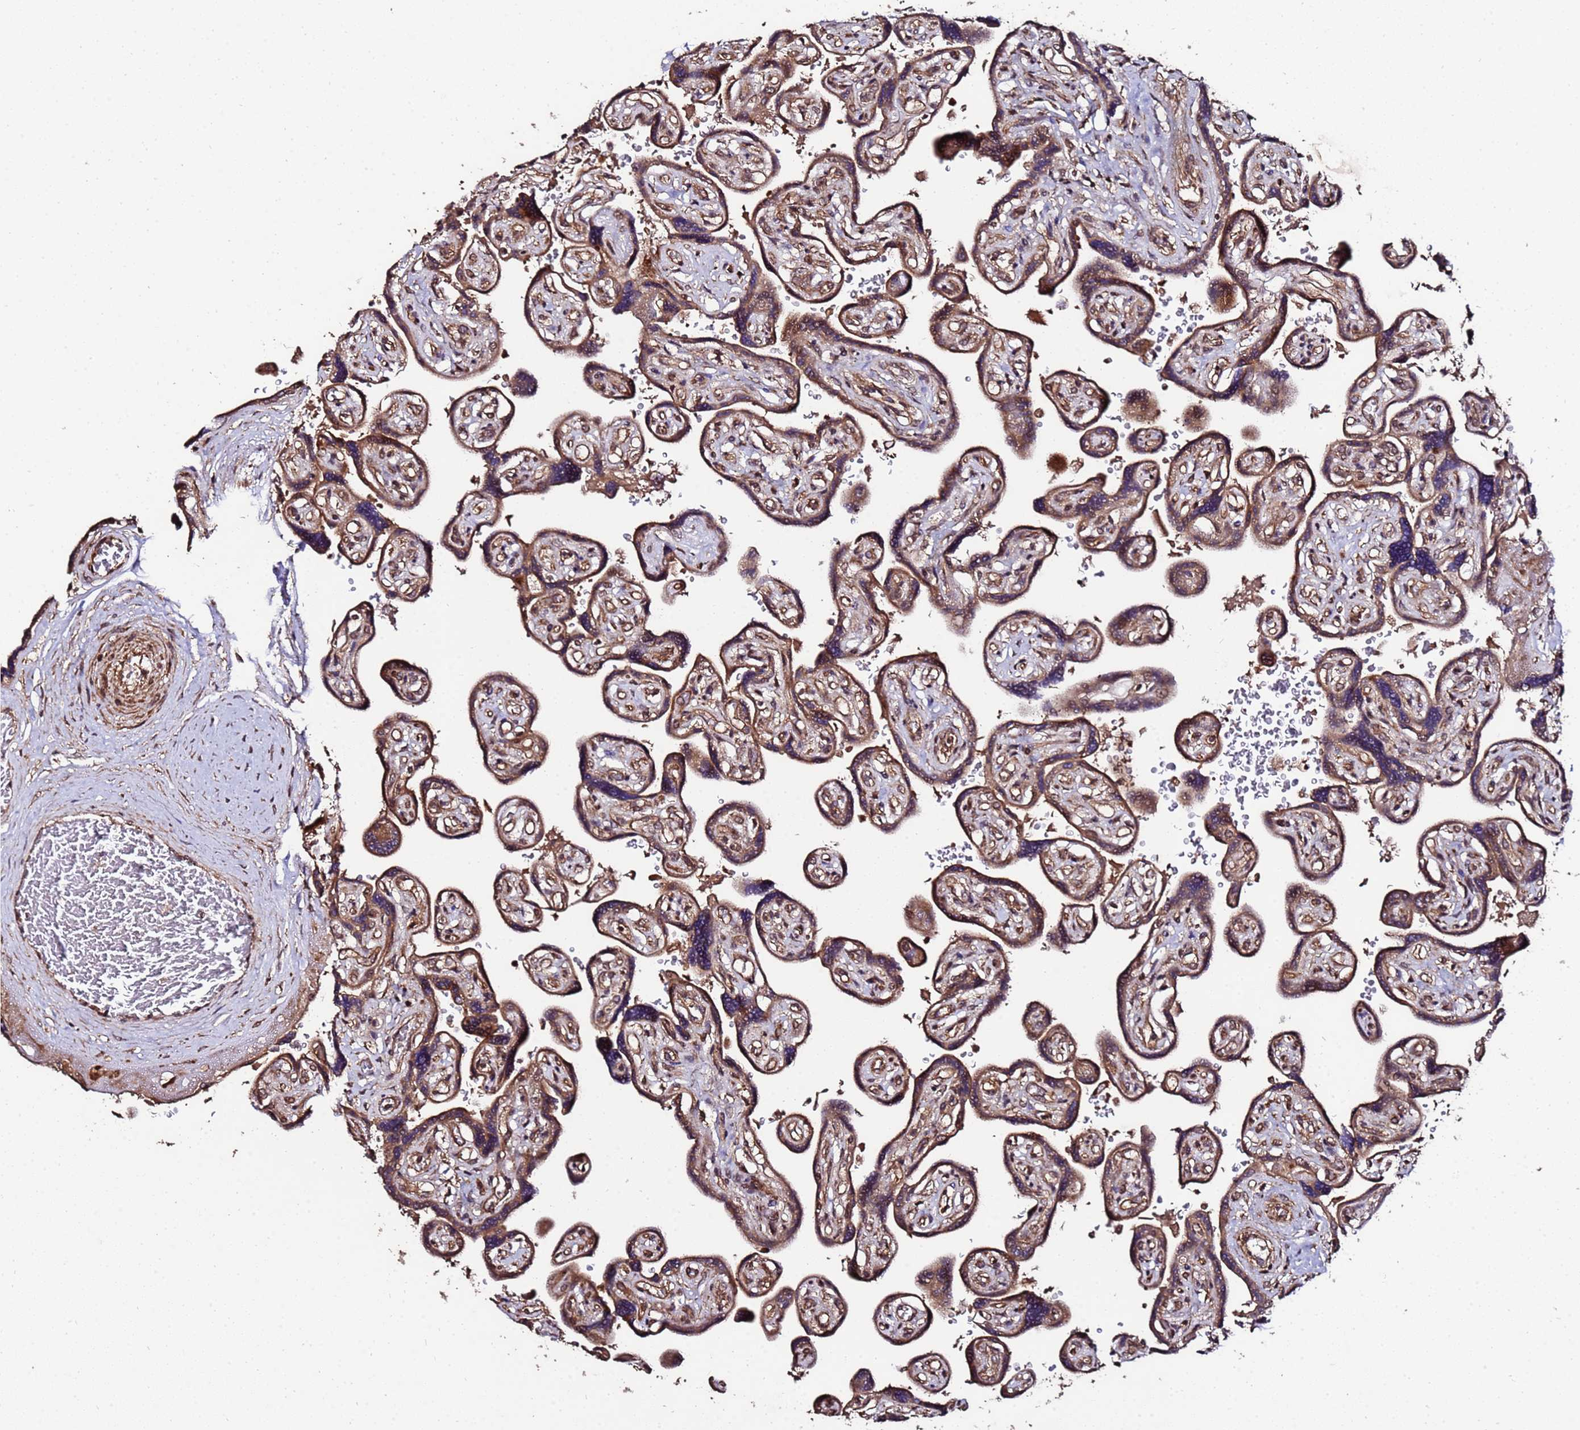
{"staining": {"intensity": "strong", "quantity": ">75%", "location": "cytoplasmic/membranous"}, "tissue": "placenta", "cell_type": "Decidual cells", "image_type": "normal", "snomed": [{"axis": "morphology", "description": "Normal tissue, NOS"}, {"axis": "topography", "description": "Placenta"}], "caption": "Immunohistochemical staining of normal human placenta reveals strong cytoplasmic/membranous protein positivity in about >75% of decidual cells. The protein is stained brown, and the nuclei are stained in blue (DAB IHC with brightfield microscopy, high magnification).", "gene": "PRODH", "patient": {"sex": "female", "age": 32}}